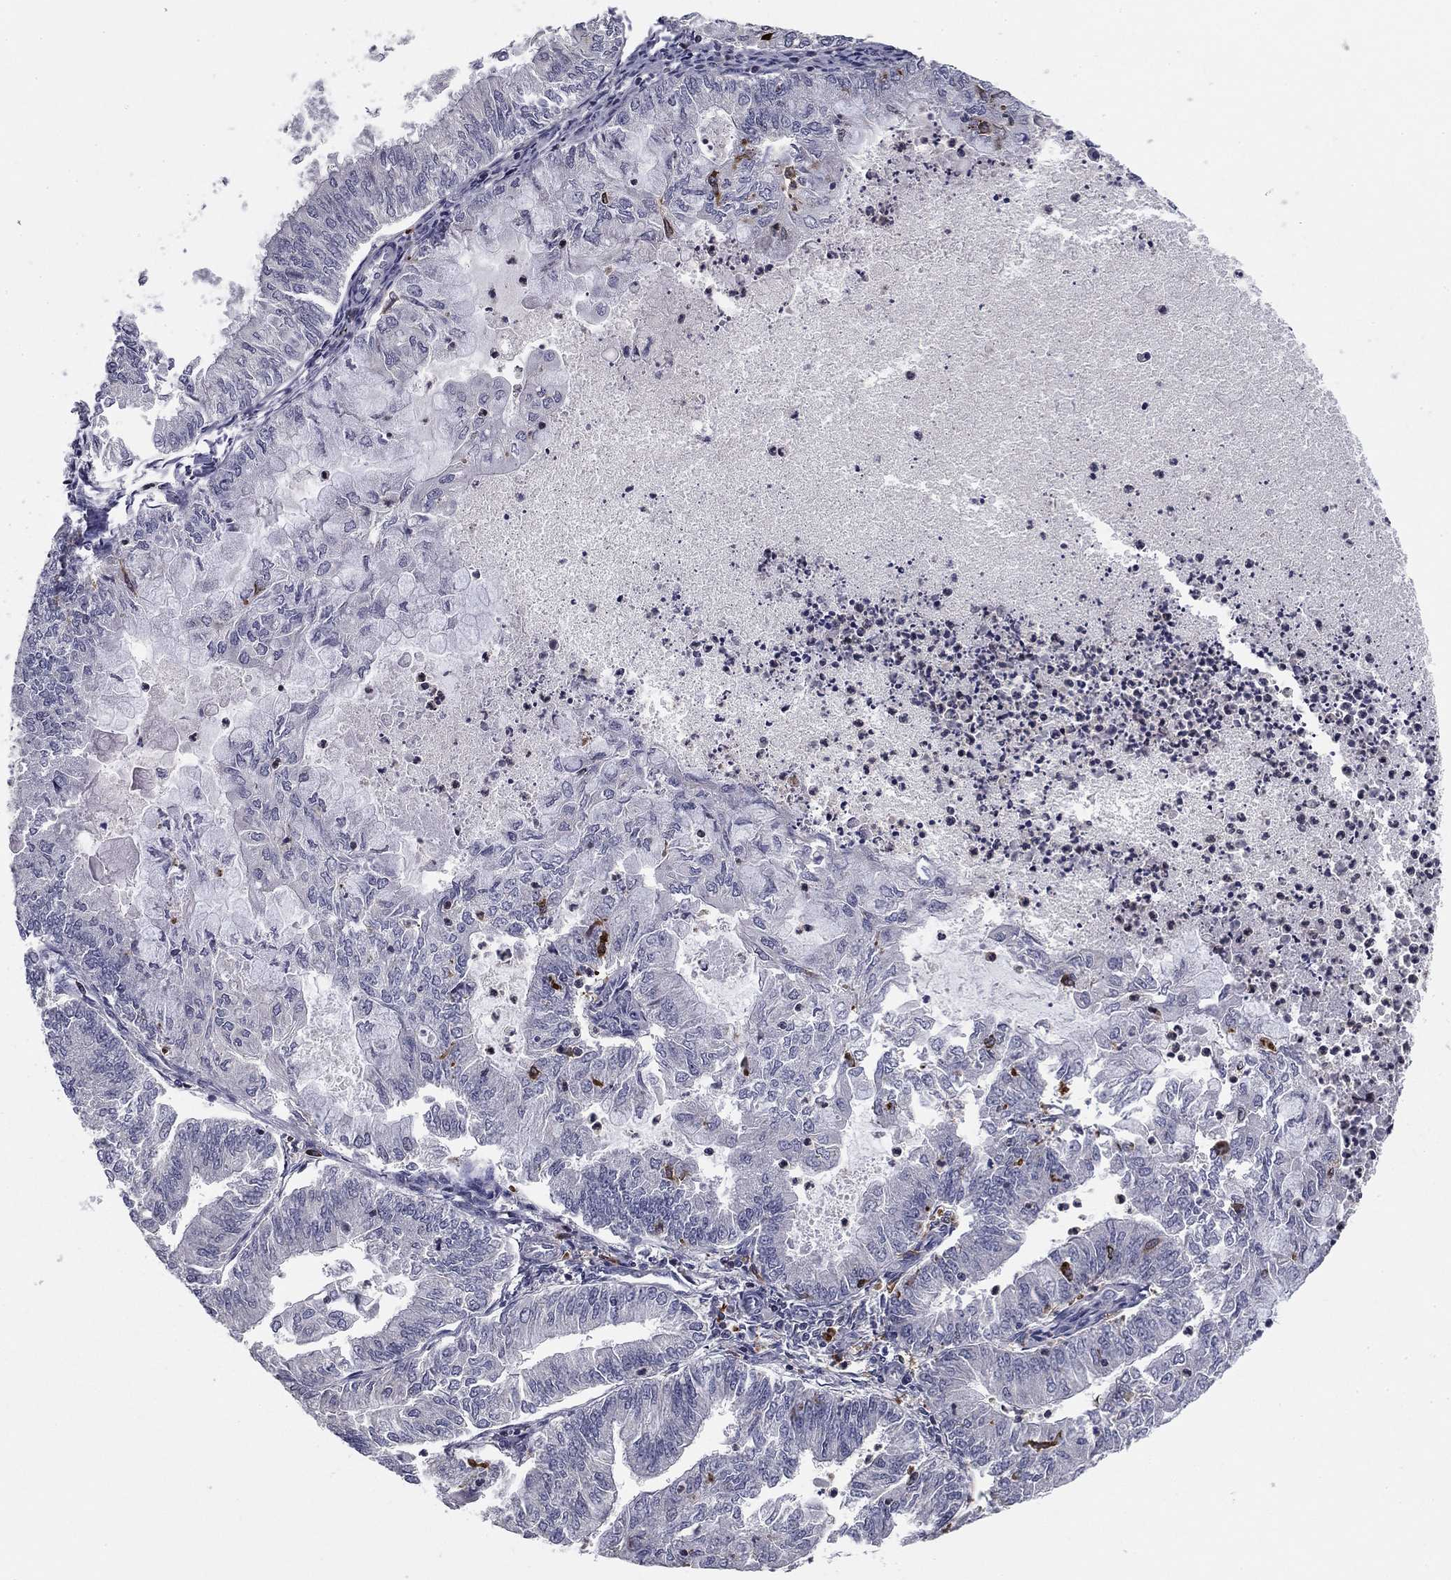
{"staining": {"intensity": "negative", "quantity": "none", "location": "none"}, "tissue": "endometrial cancer", "cell_type": "Tumor cells", "image_type": "cancer", "snomed": [{"axis": "morphology", "description": "Adenocarcinoma, NOS"}, {"axis": "topography", "description": "Endometrium"}], "caption": "Tumor cells are negative for brown protein staining in endometrial cancer (adenocarcinoma).", "gene": "PLCB2", "patient": {"sex": "female", "age": 59}}